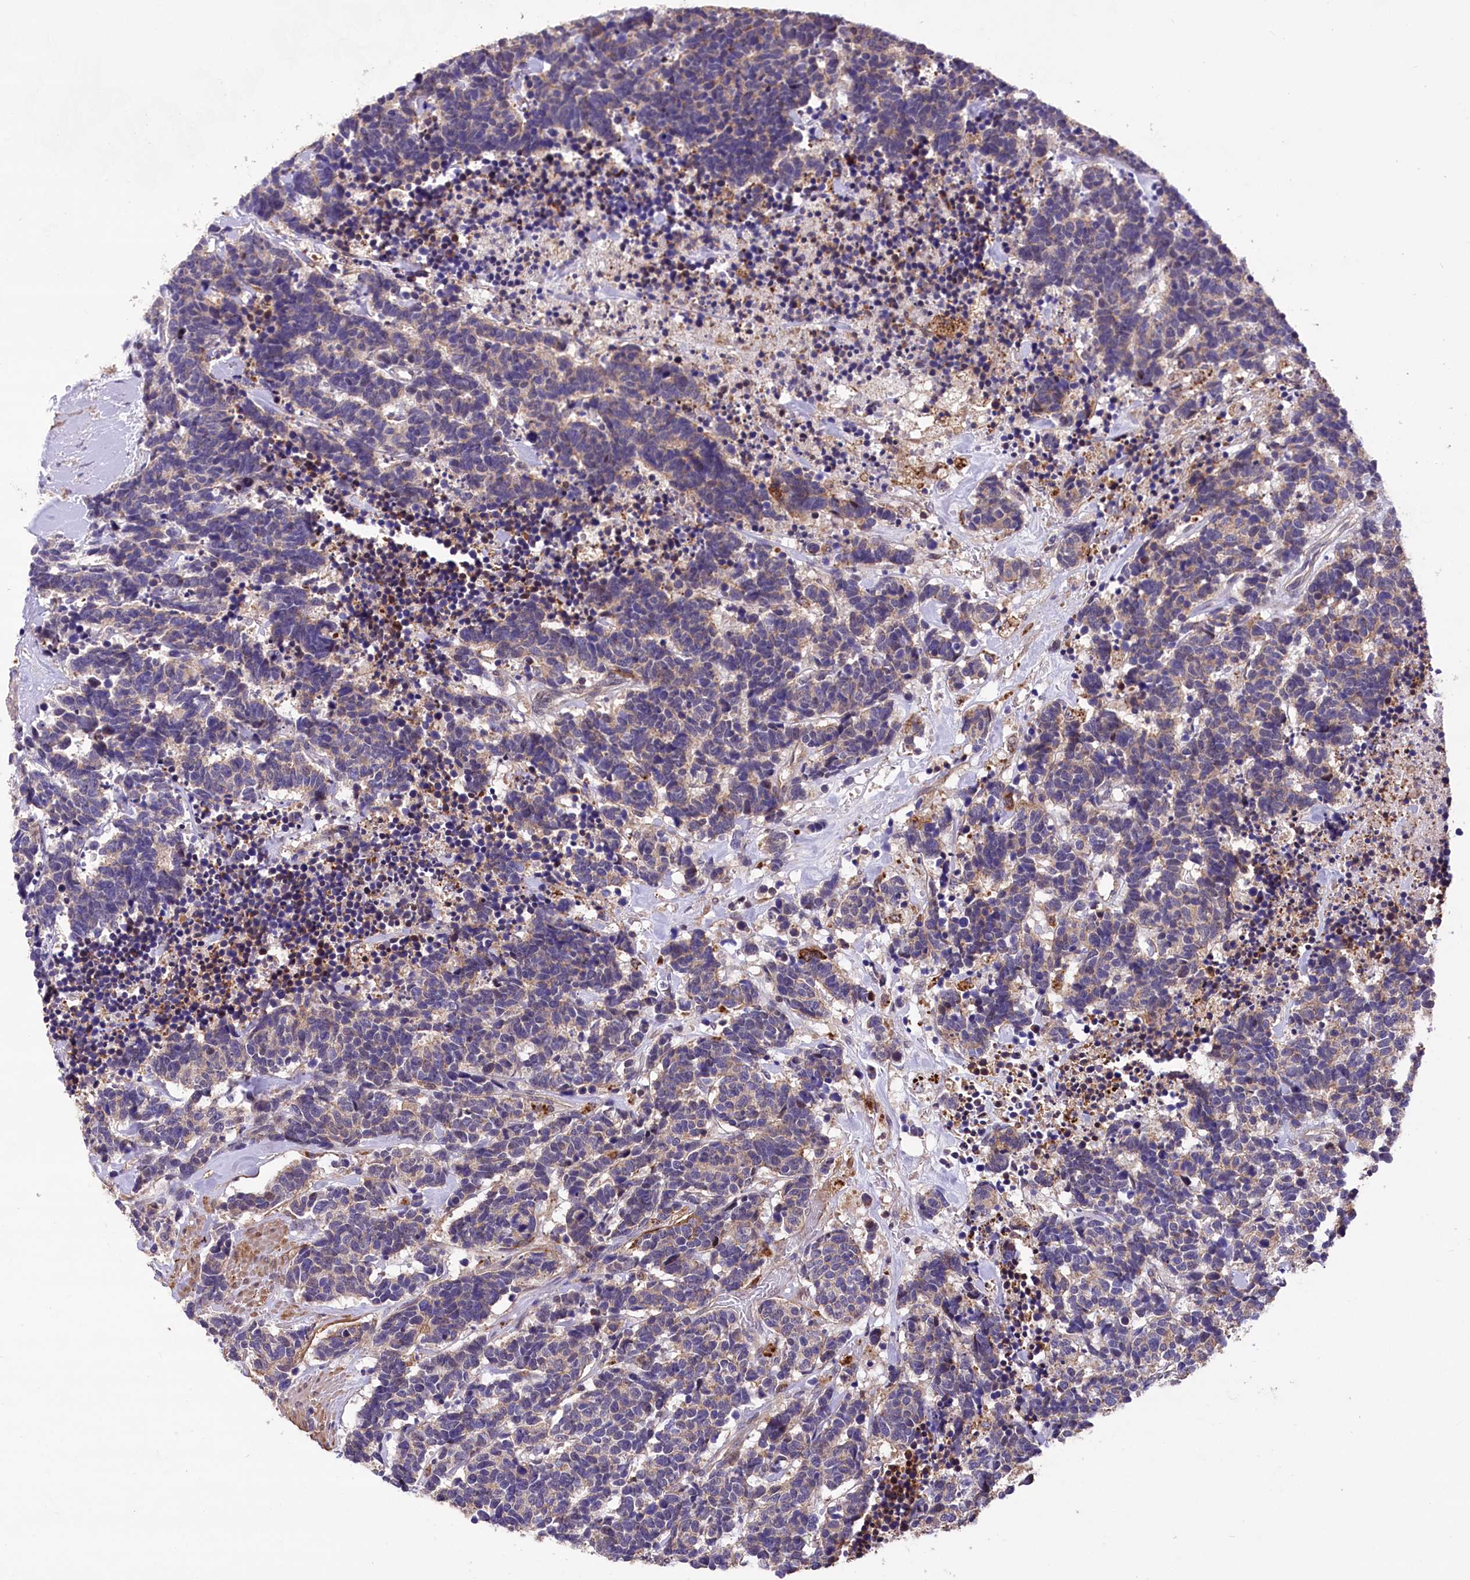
{"staining": {"intensity": "weak", "quantity": "<25%", "location": "cytoplasmic/membranous"}, "tissue": "carcinoid", "cell_type": "Tumor cells", "image_type": "cancer", "snomed": [{"axis": "morphology", "description": "Carcinoma, NOS"}, {"axis": "morphology", "description": "Carcinoid, malignant, NOS"}, {"axis": "topography", "description": "Urinary bladder"}], "caption": "IHC micrograph of carcinoid stained for a protein (brown), which reveals no expression in tumor cells.", "gene": "DPP3", "patient": {"sex": "male", "age": 57}}